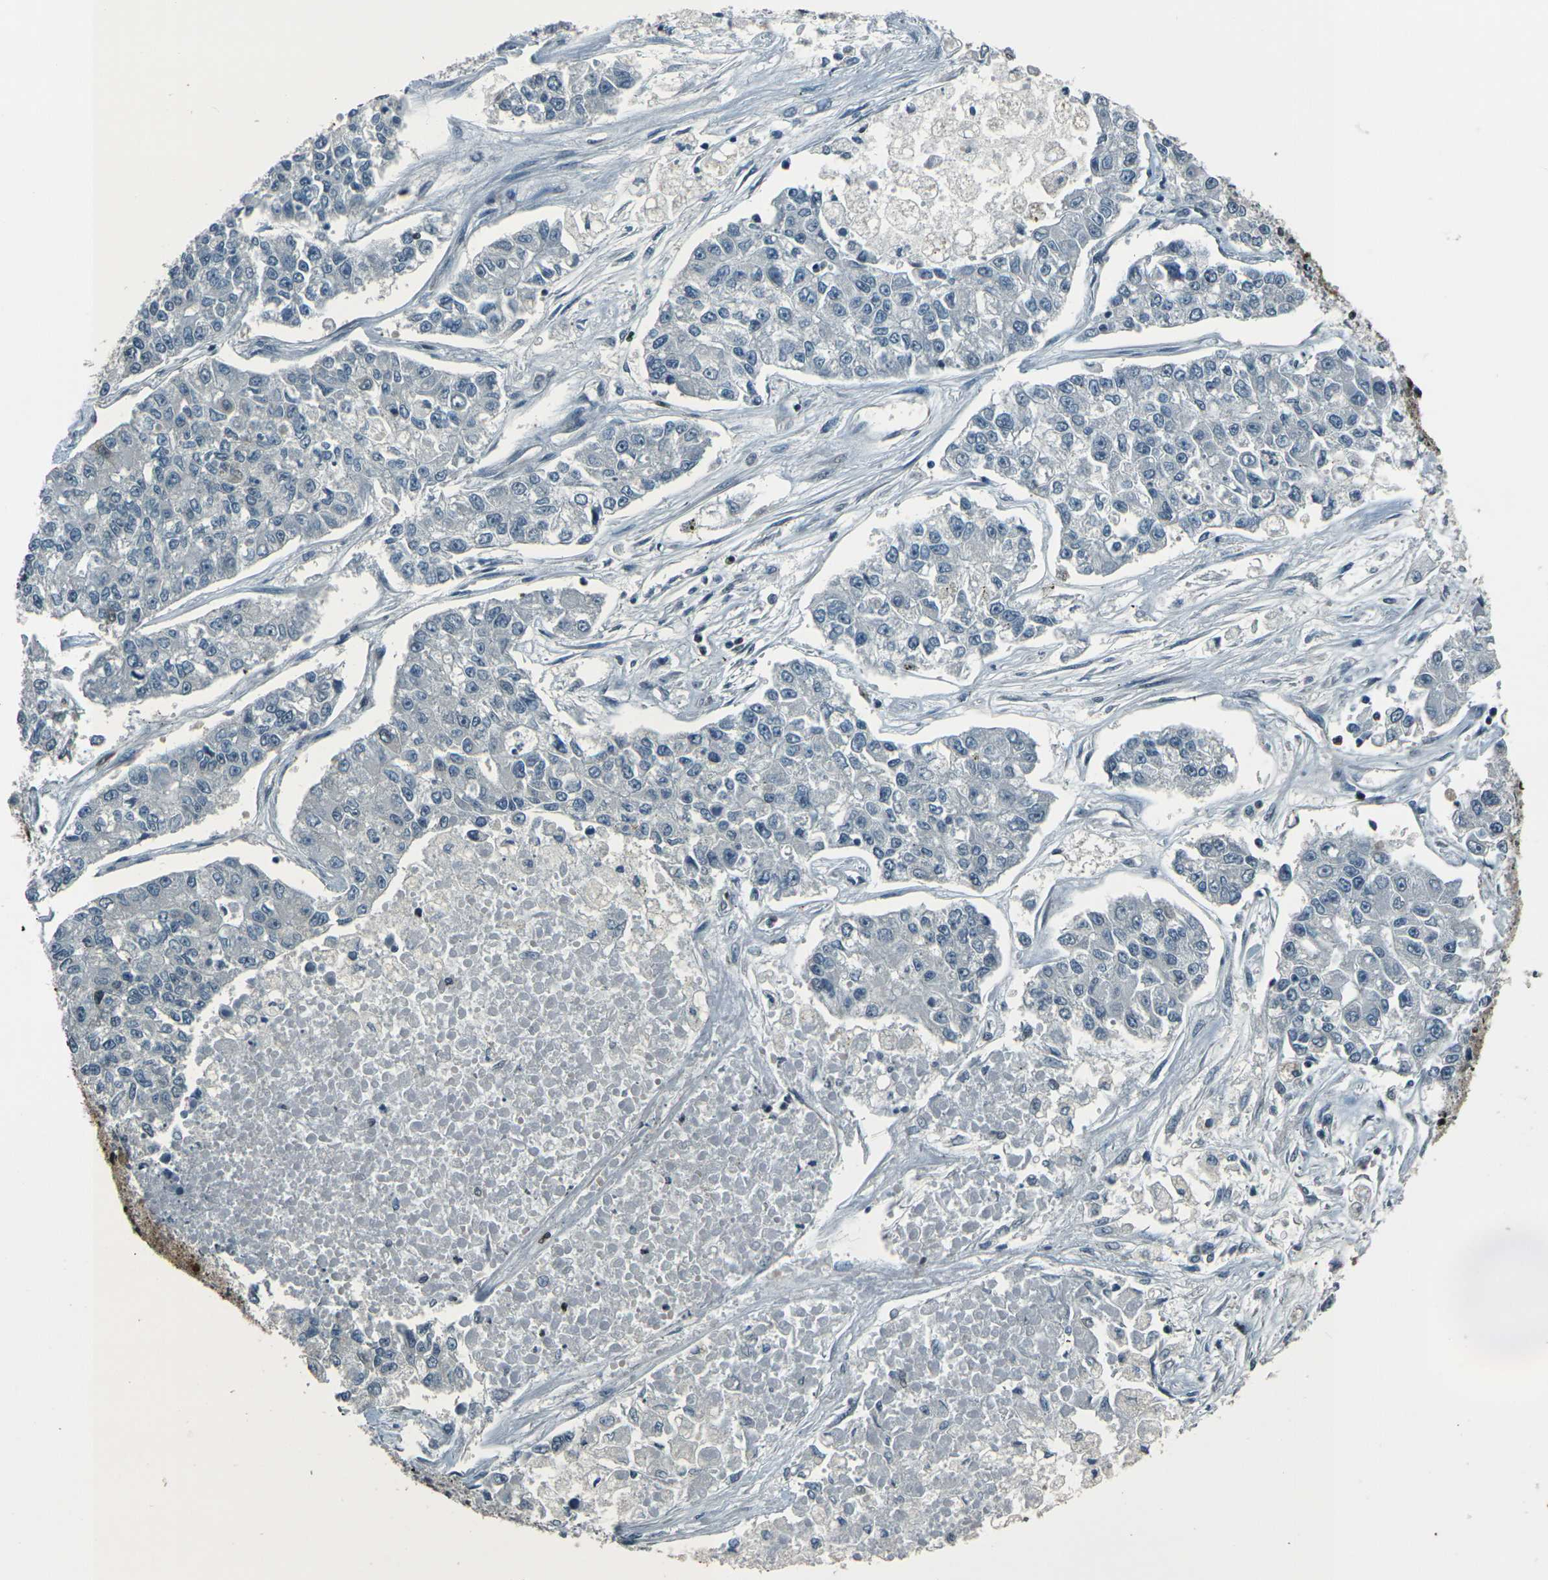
{"staining": {"intensity": "negative", "quantity": "none", "location": "none"}, "tissue": "lung cancer", "cell_type": "Tumor cells", "image_type": "cancer", "snomed": [{"axis": "morphology", "description": "Adenocarcinoma, NOS"}, {"axis": "topography", "description": "Lung"}], "caption": "A photomicrograph of lung cancer (adenocarcinoma) stained for a protein demonstrates no brown staining in tumor cells.", "gene": "NHEJ1", "patient": {"sex": "male", "age": 49}}